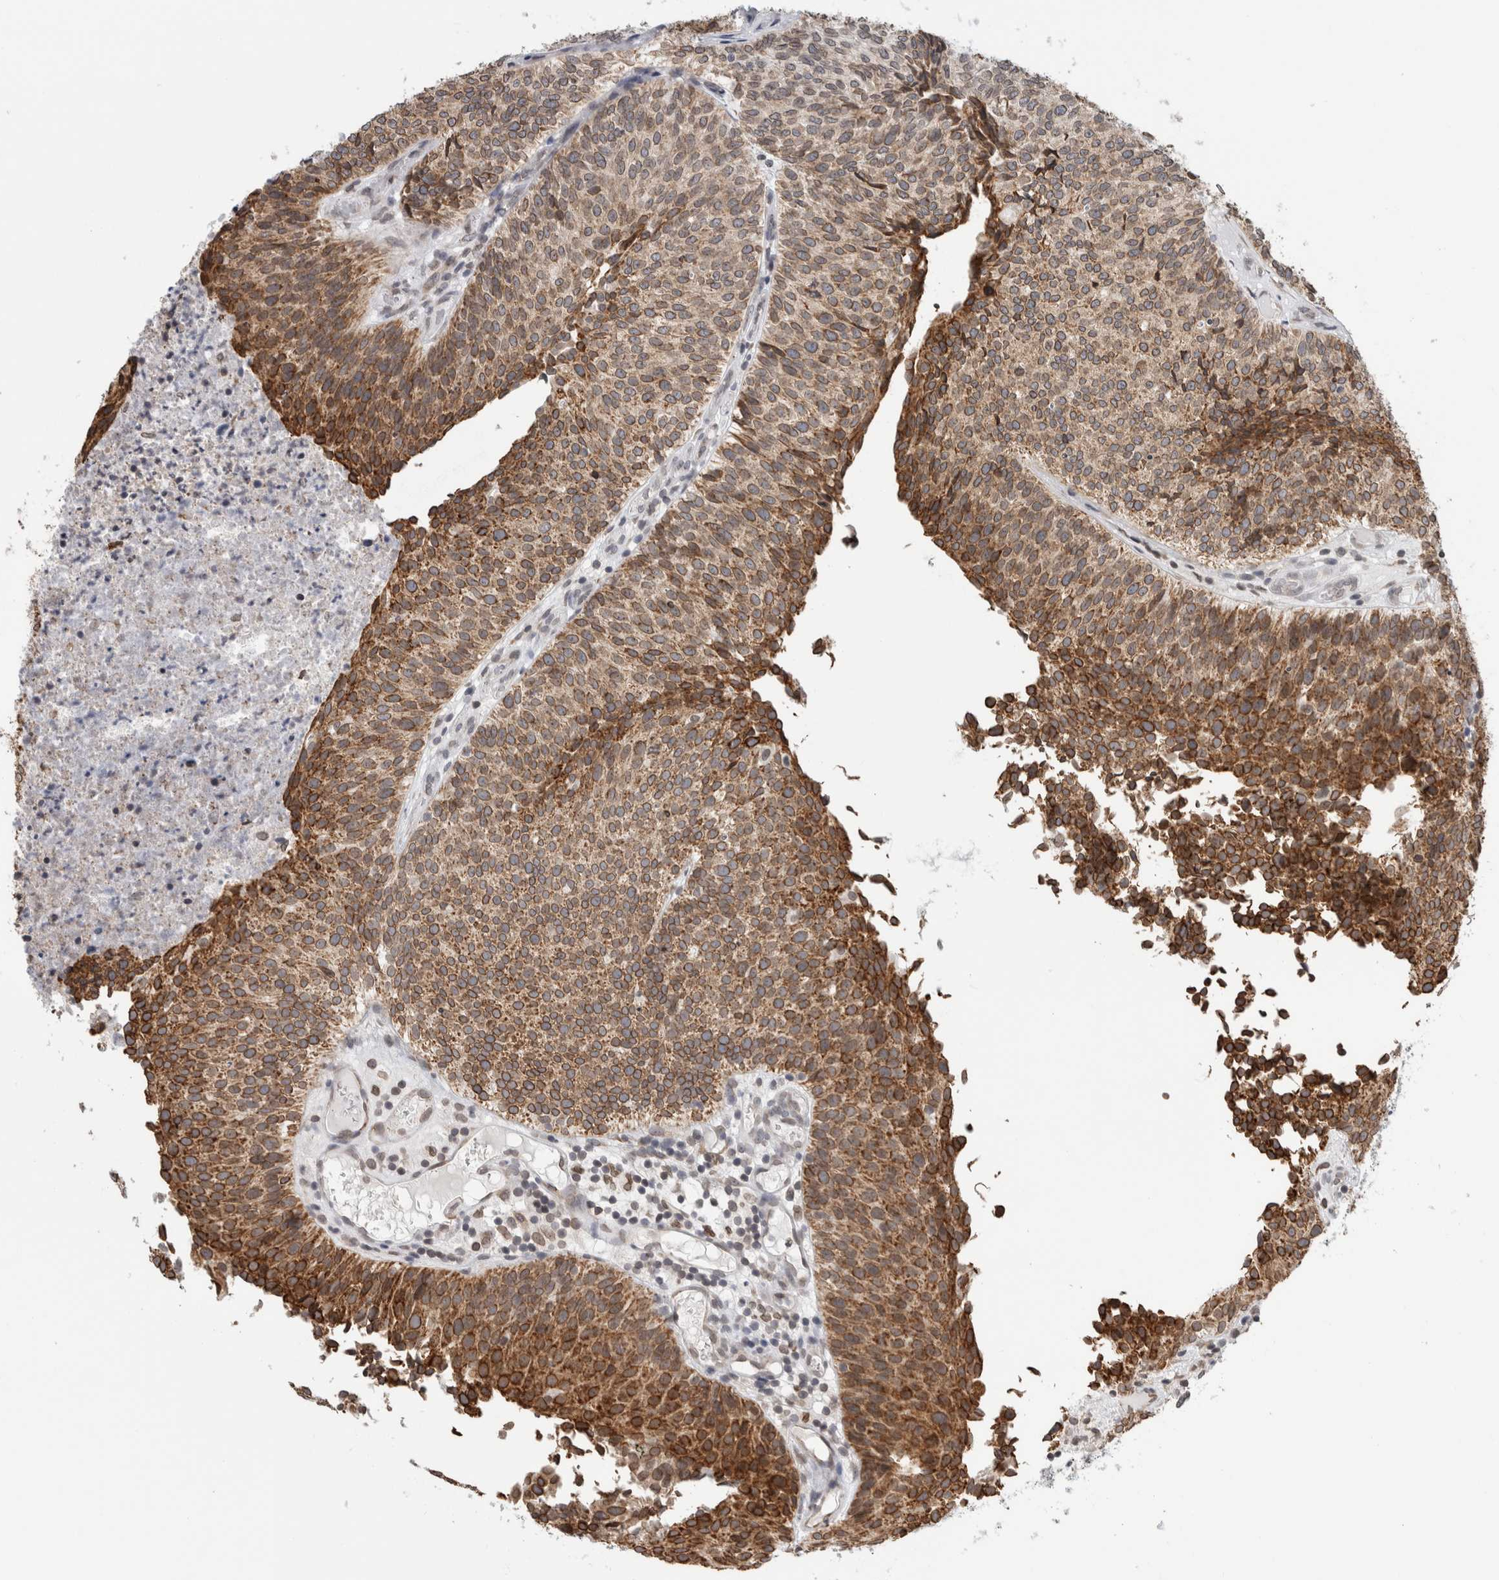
{"staining": {"intensity": "moderate", "quantity": ">75%", "location": "cytoplasmic/membranous,nuclear"}, "tissue": "urothelial cancer", "cell_type": "Tumor cells", "image_type": "cancer", "snomed": [{"axis": "morphology", "description": "Urothelial carcinoma, Low grade"}, {"axis": "topography", "description": "Urinary bladder"}], "caption": "The micrograph reveals immunohistochemical staining of urothelial carcinoma (low-grade). There is moderate cytoplasmic/membranous and nuclear positivity is appreciated in approximately >75% of tumor cells.", "gene": "RBMX2", "patient": {"sex": "male", "age": 86}}